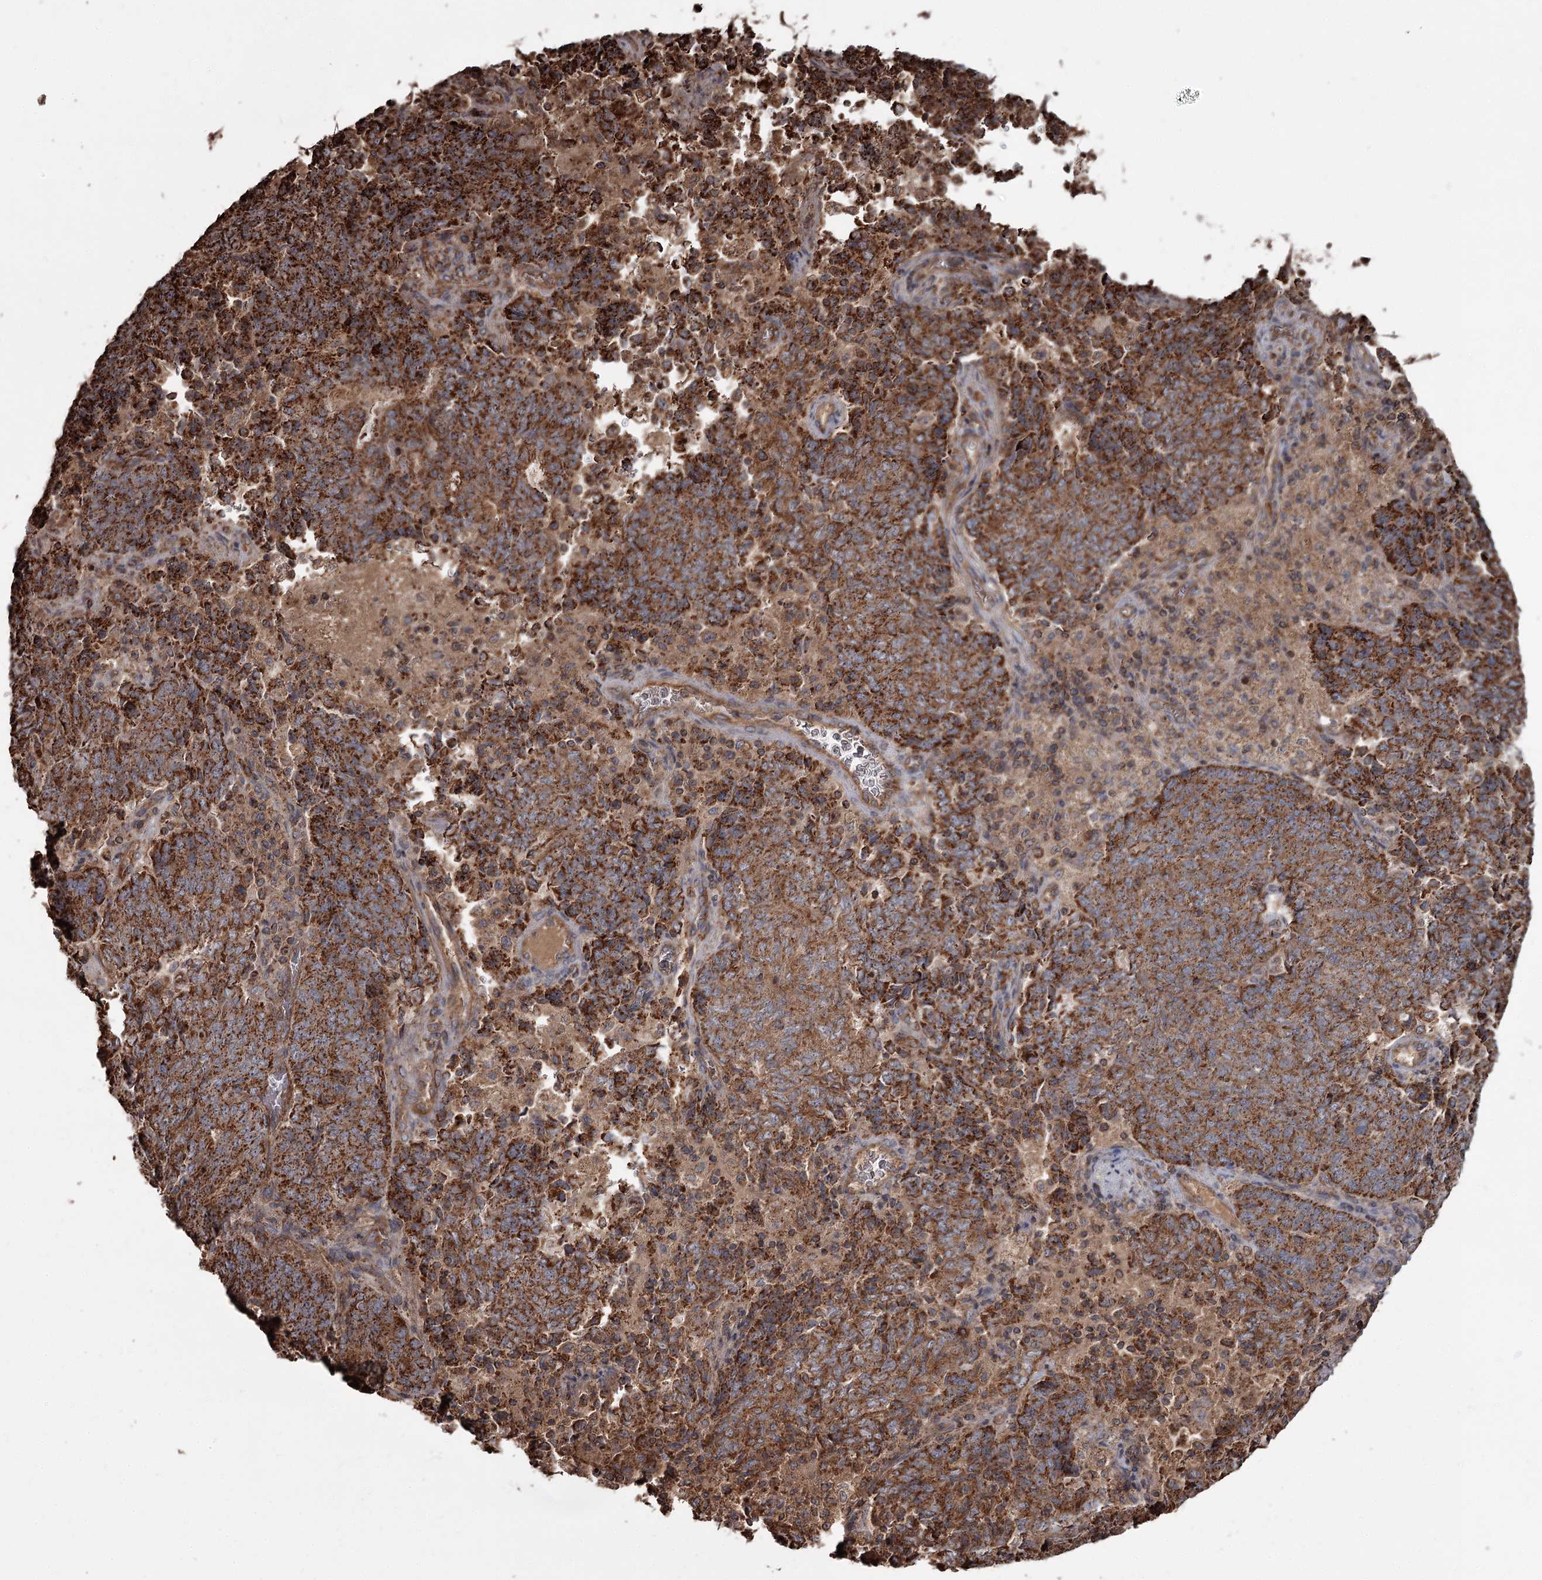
{"staining": {"intensity": "strong", "quantity": ">75%", "location": "cytoplasmic/membranous"}, "tissue": "endometrial cancer", "cell_type": "Tumor cells", "image_type": "cancer", "snomed": [{"axis": "morphology", "description": "Adenocarcinoma, NOS"}, {"axis": "topography", "description": "Endometrium"}], "caption": "A brown stain highlights strong cytoplasmic/membranous staining of a protein in endometrial cancer tumor cells.", "gene": "THAP9", "patient": {"sex": "female", "age": 80}}